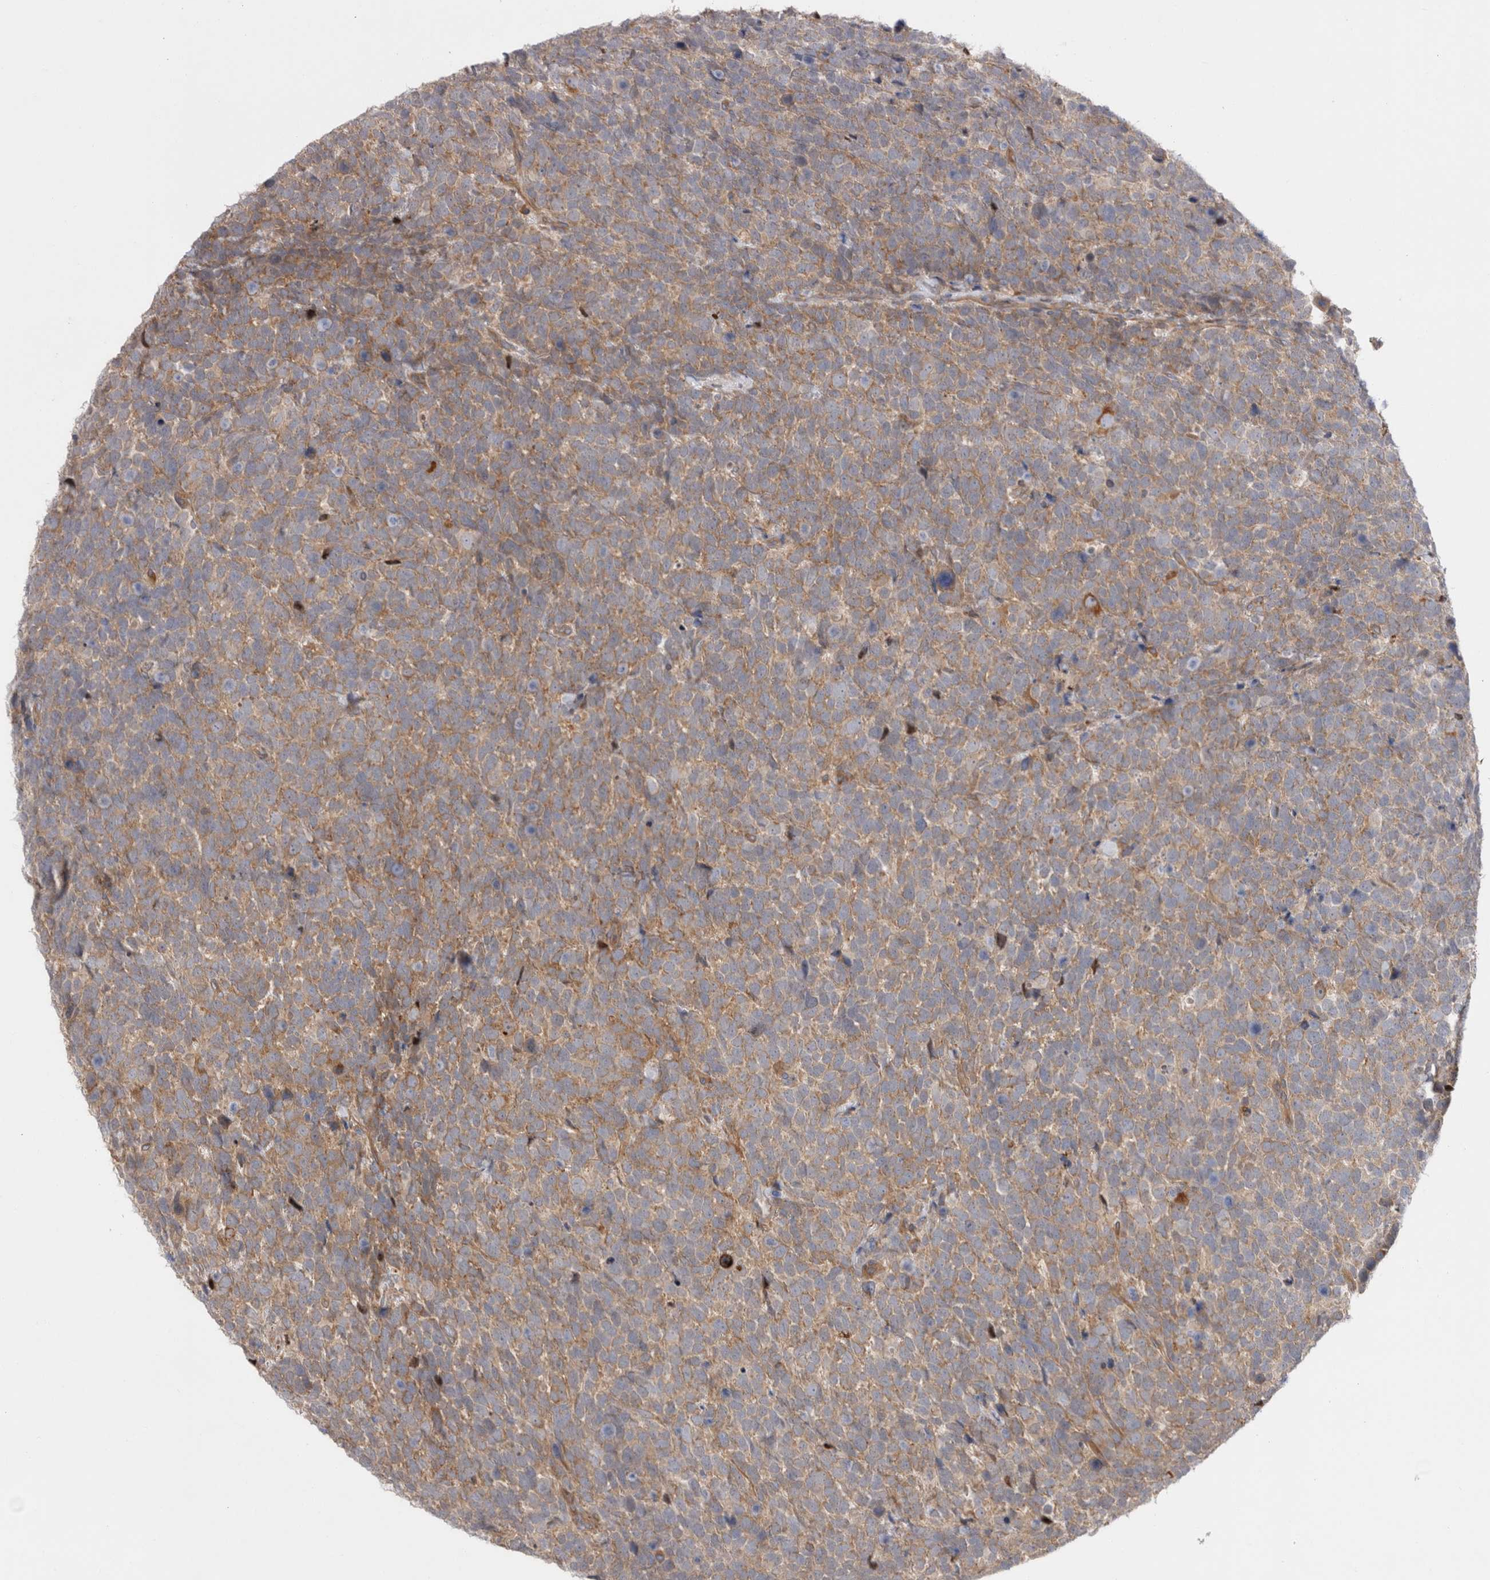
{"staining": {"intensity": "moderate", "quantity": ">75%", "location": "cytoplasmic/membranous"}, "tissue": "urothelial cancer", "cell_type": "Tumor cells", "image_type": "cancer", "snomed": [{"axis": "morphology", "description": "Urothelial carcinoma, High grade"}, {"axis": "topography", "description": "Urinary bladder"}], "caption": "A histopathology image showing moderate cytoplasmic/membranous positivity in approximately >75% of tumor cells in high-grade urothelial carcinoma, as visualized by brown immunohistochemical staining.", "gene": "PDCD10", "patient": {"sex": "female", "age": 82}}